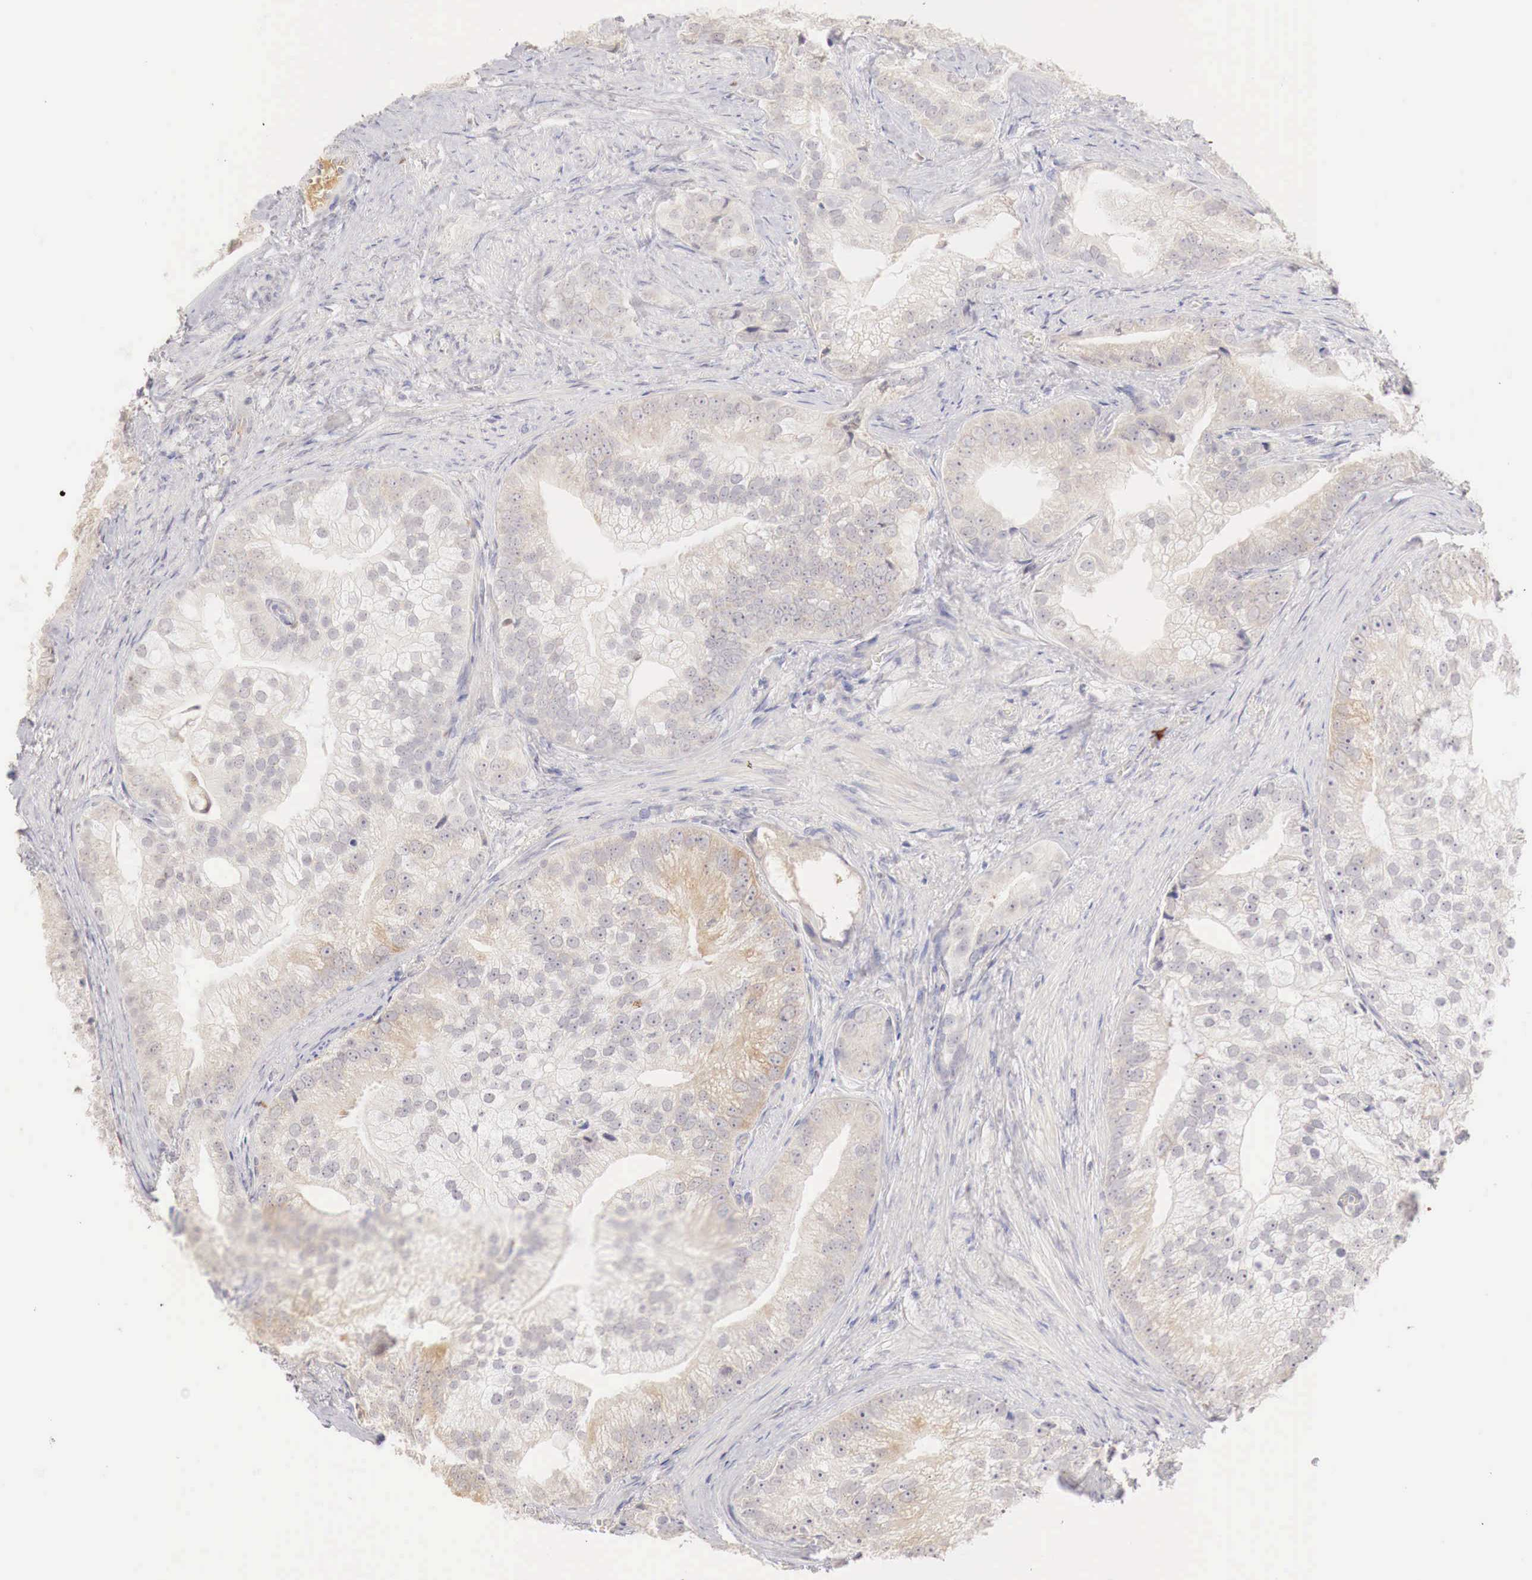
{"staining": {"intensity": "weak", "quantity": "25%-75%", "location": "cytoplasmic/membranous"}, "tissue": "prostate cancer", "cell_type": "Tumor cells", "image_type": "cancer", "snomed": [{"axis": "morphology", "description": "Adenocarcinoma, Low grade"}, {"axis": "topography", "description": "Prostate"}], "caption": "Immunohistochemistry staining of prostate cancer, which exhibits low levels of weak cytoplasmic/membranous staining in about 25%-75% of tumor cells indicating weak cytoplasmic/membranous protein expression. The staining was performed using DAB (brown) for protein detection and nuclei were counterstained in hematoxylin (blue).", "gene": "GATA1", "patient": {"sex": "male", "age": 71}}